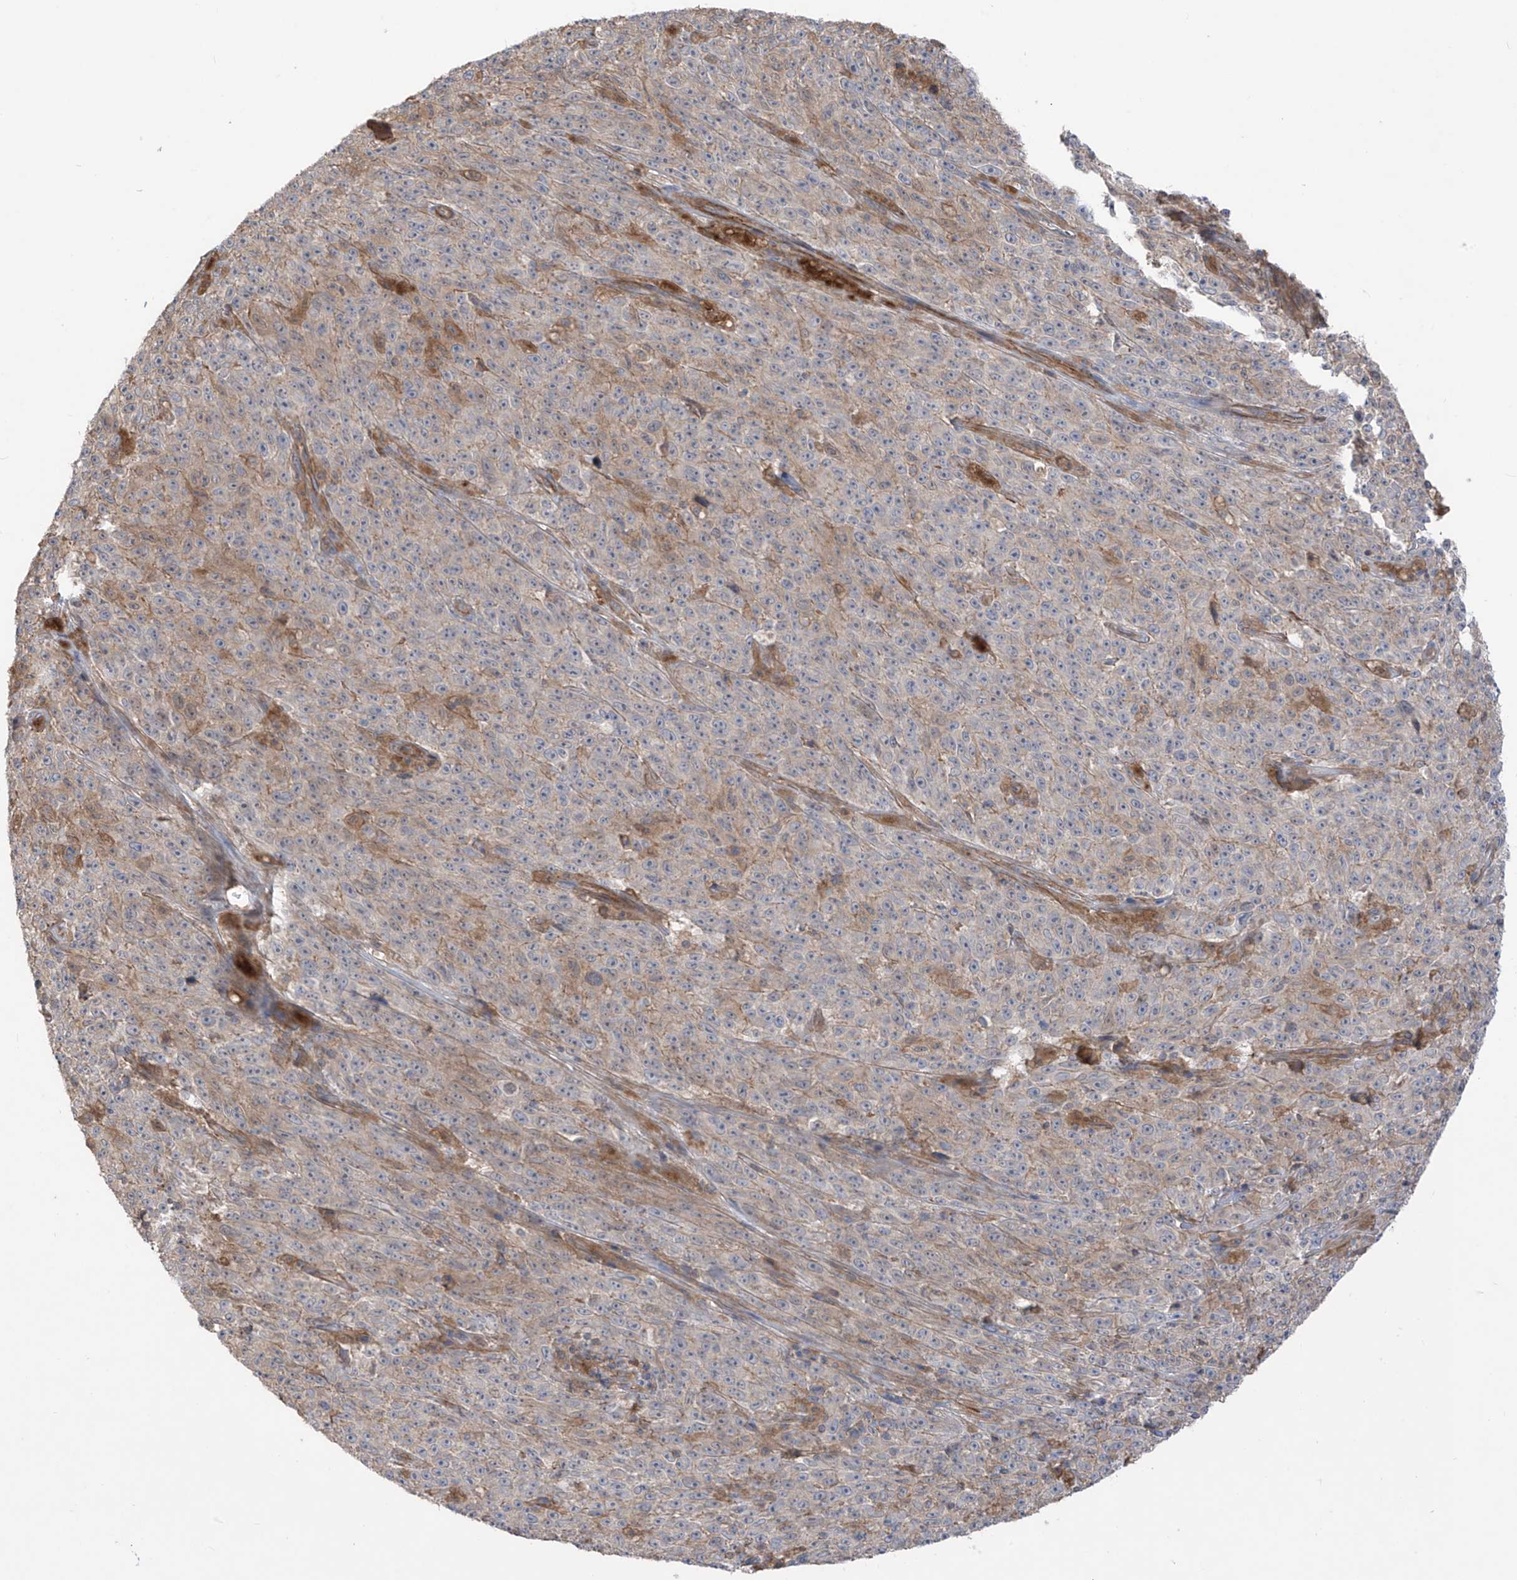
{"staining": {"intensity": "weak", "quantity": "25%-75%", "location": "cytoplasmic/membranous"}, "tissue": "melanoma", "cell_type": "Tumor cells", "image_type": "cancer", "snomed": [{"axis": "morphology", "description": "Malignant melanoma, NOS"}, {"axis": "topography", "description": "Skin"}], "caption": "Immunohistochemistry micrograph of malignant melanoma stained for a protein (brown), which demonstrates low levels of weak cytoplasmic/membranous expression in approximately 25%-75% of tumor cells.", "gene": "TRMU", "patient": {"sex": "female", "age": 82}}